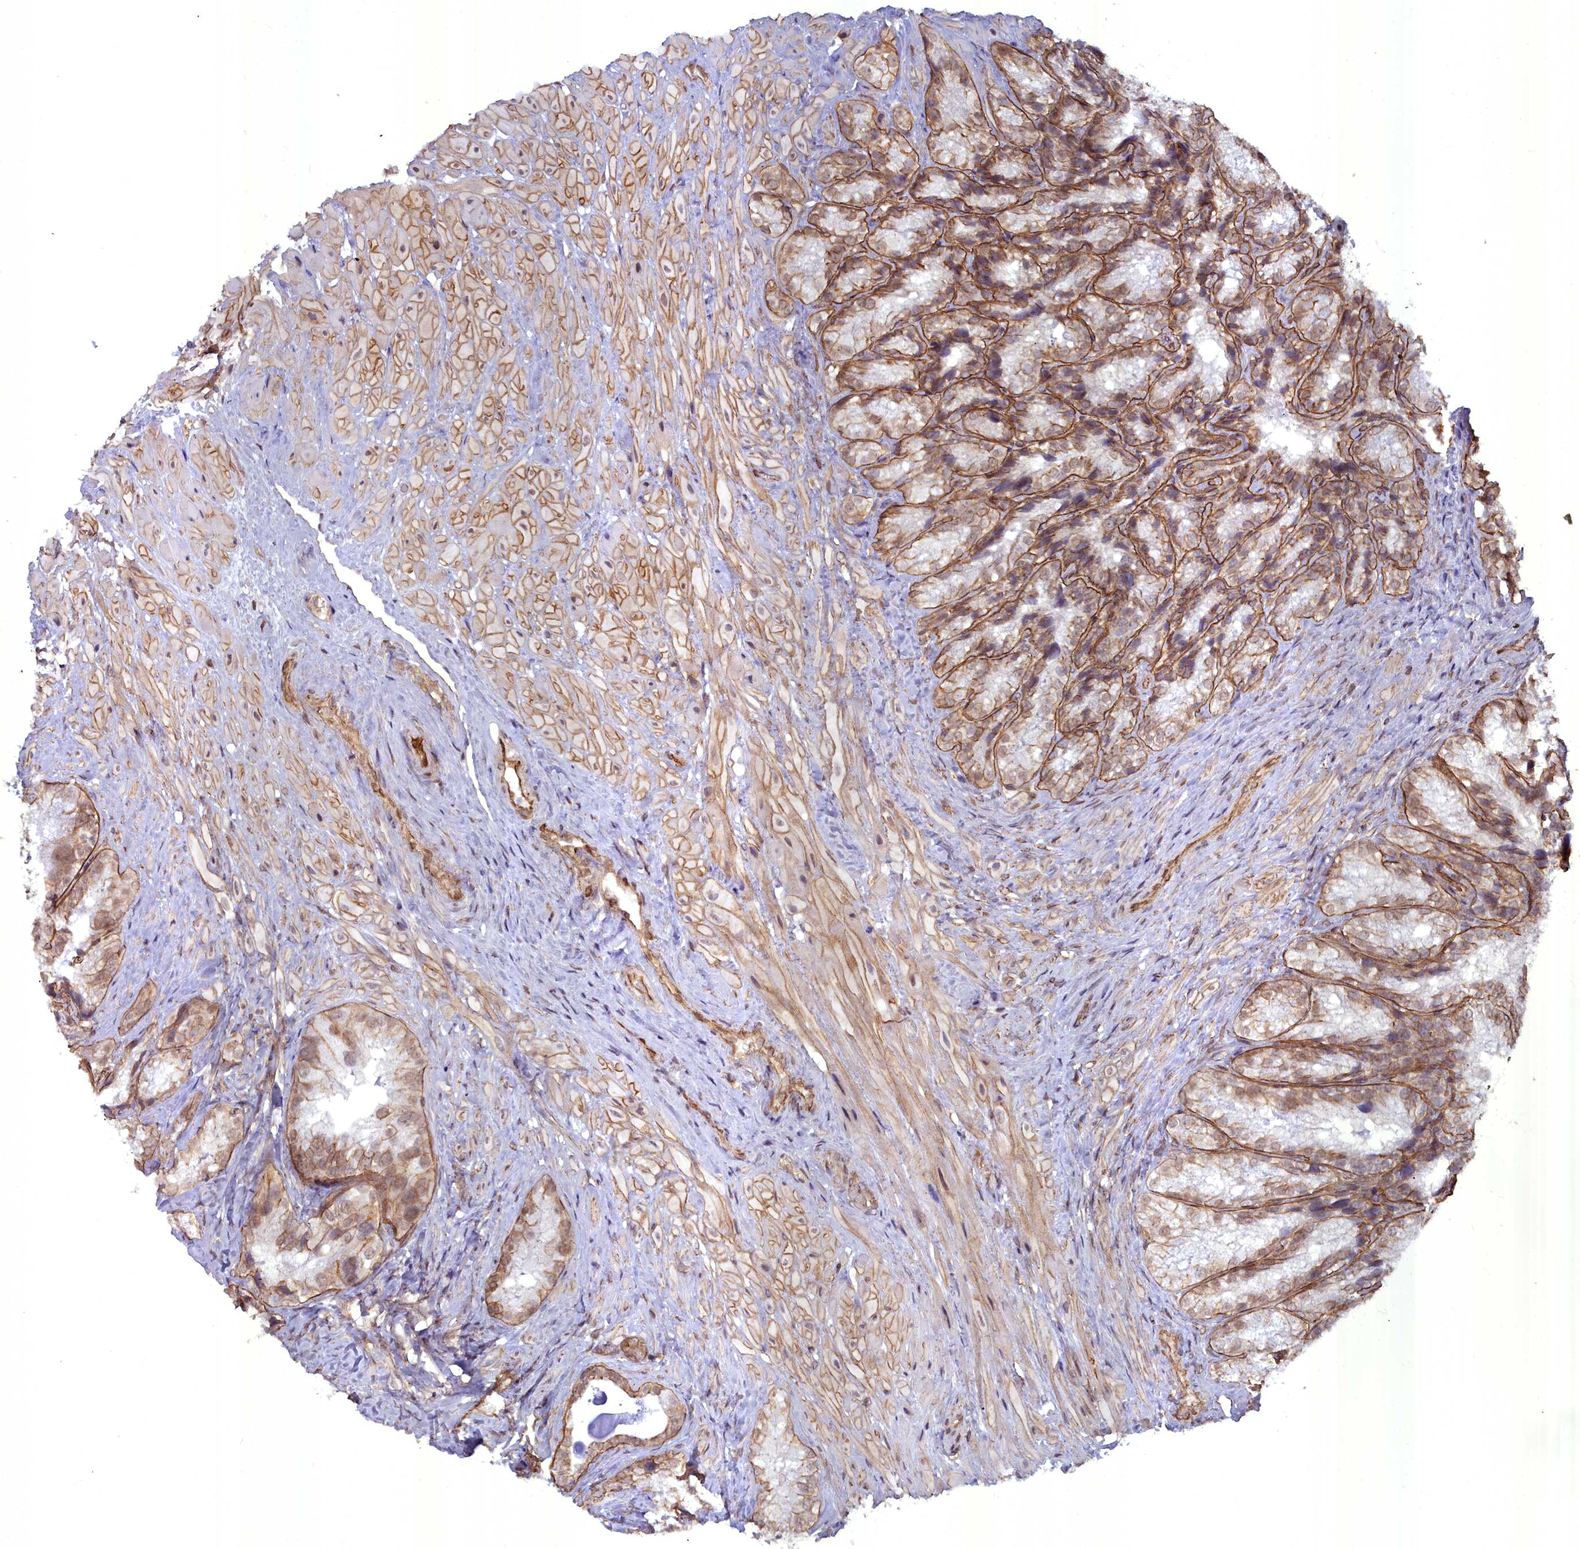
{"staining": {"intensity": "moderate", "quantity": "25%-75%", "location": "cytoplasmic/membranous,nuclear"}, "tissue": "seminal vesicle", "cell_type": "Glandular cells", "image_type": "normal", "snomed": [{"axis": "morphology", "description": "Normal tissue, NOS"}, {"axis": "topography", "description": "Seminal veicle"}], "caption": "This micrograph displays benign seminal vesicle stained with IHC to label a protein in brown. The cytoplasmic/membranous,nuclear of glandular cells show moderate positivity for the protein. Nuclei are counter-stained blue.", "gene": "YJU2", "patient": {"sex": "male", "age": 58}}